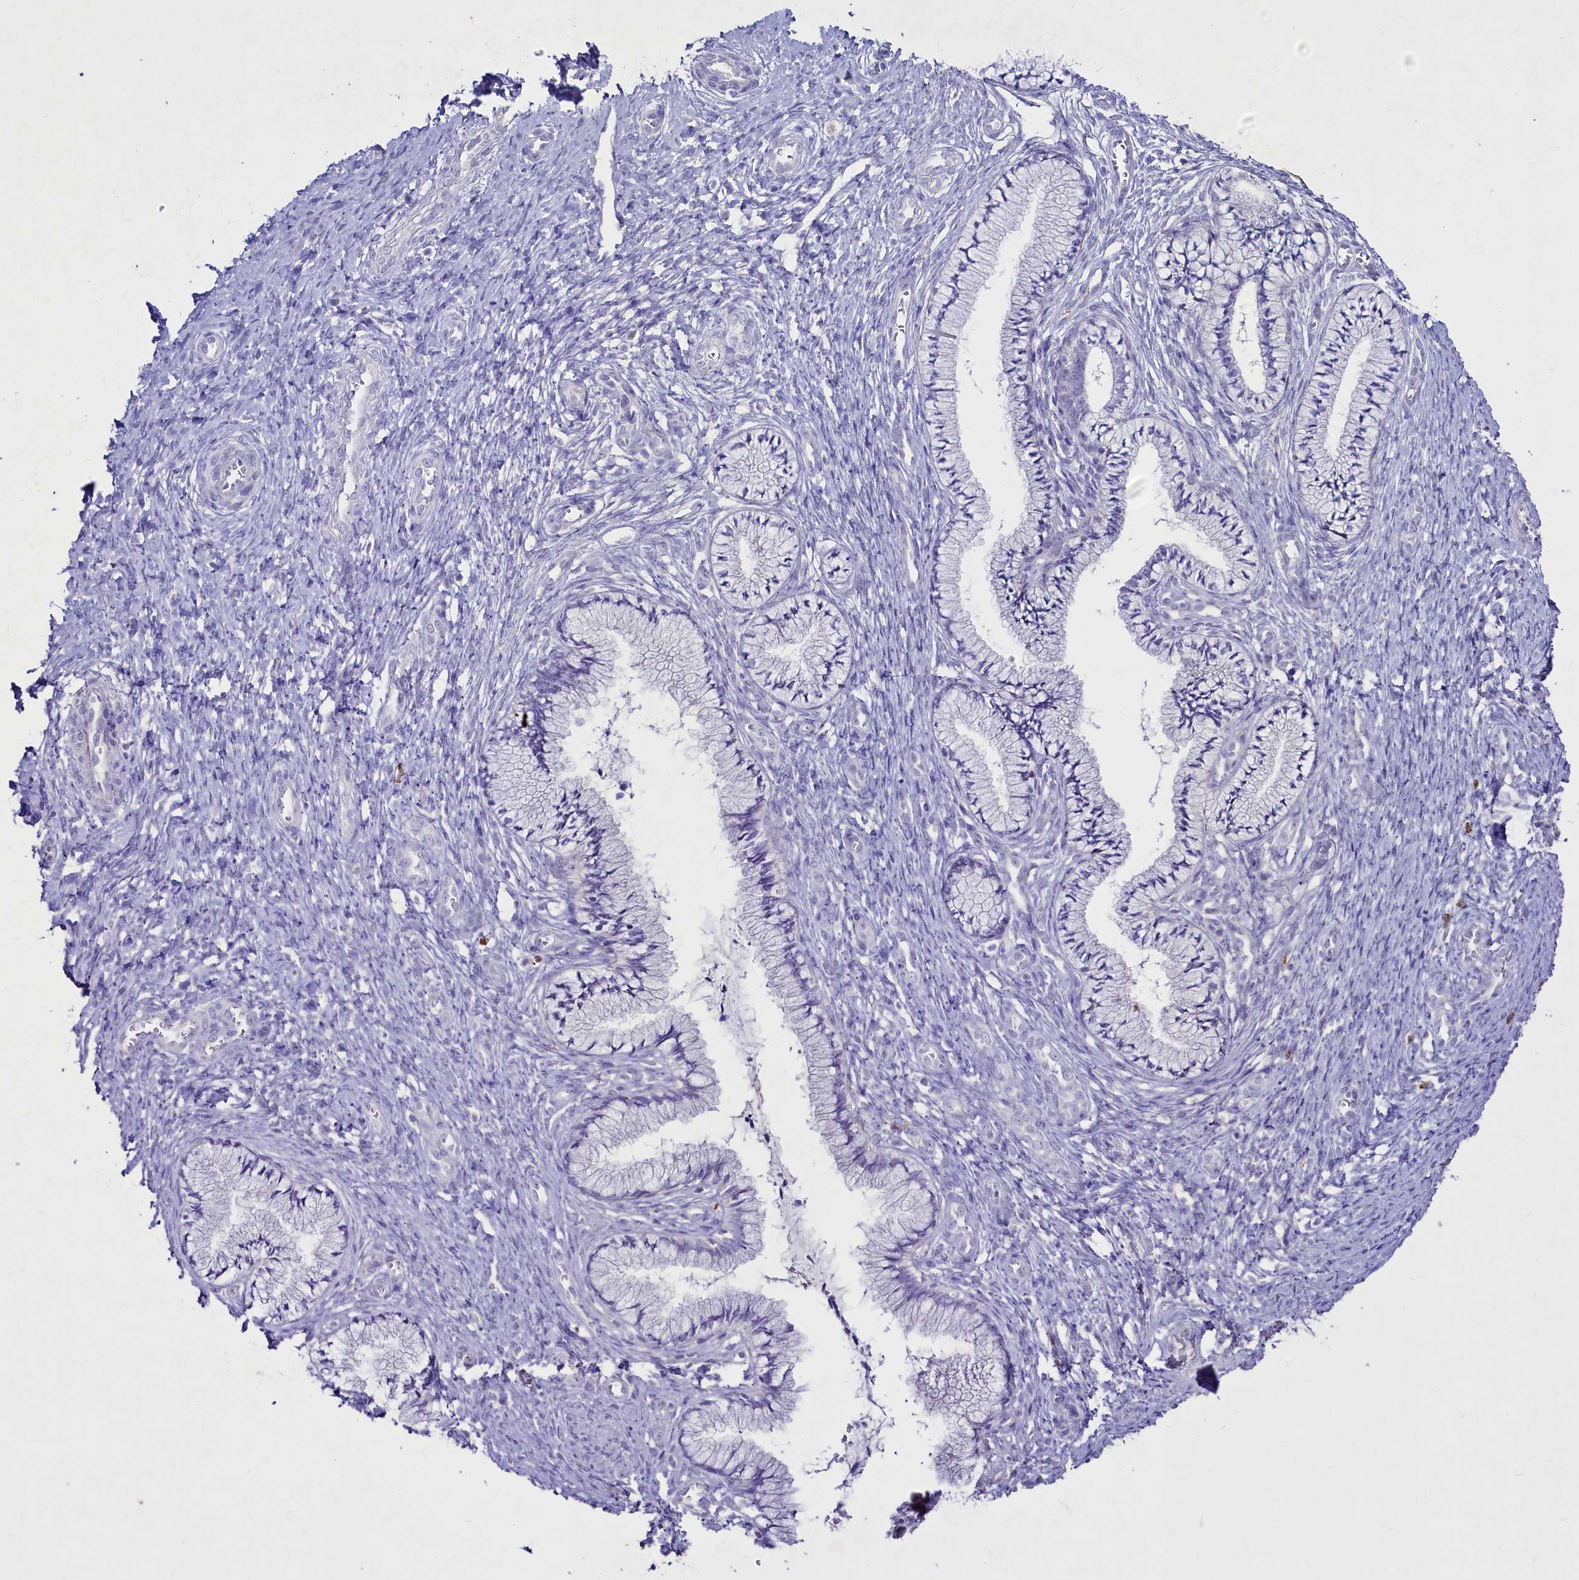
{"staining": {"intensity": "negative", "quantity": "none", "location": "none"}, "tissue": "cervix", "cell_type": "Glandular cells", "image_type": "normal", "snomed": [{"axis": "morphology", "description": "Normal tissue, NOS"}, {"axis": "topography", "description": "Cervix"}], "caption": "Micrograph shows no protein expression in glandular cells of normal cervix. (DAB (3,3'-diaminobenzidine) immunohistochemistry (IHC) visualized using brightfield microscopy, high magnification).", "gene": "FAM209B", "patient": {"sex": "female", "age": 36}}